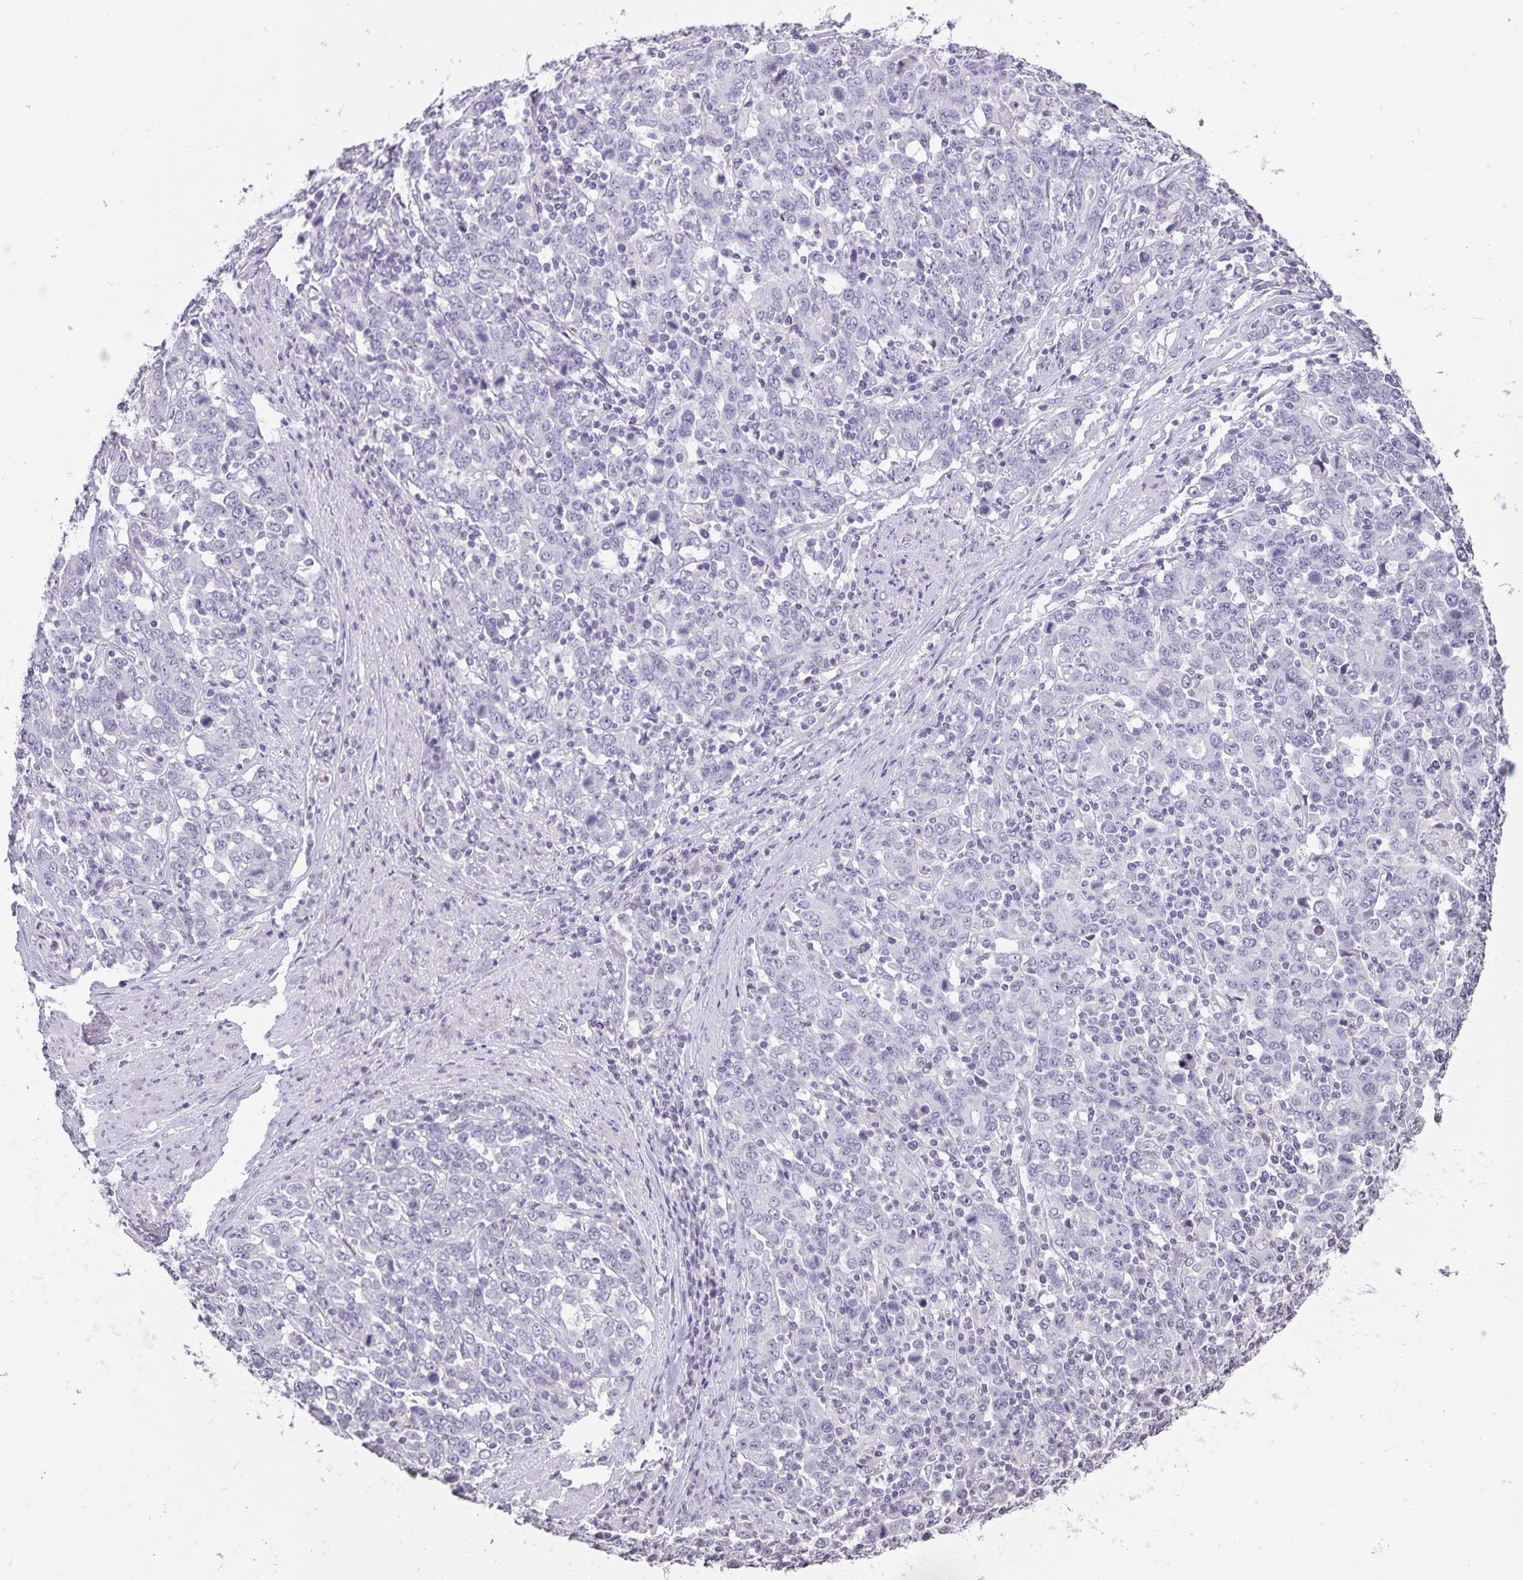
{"staining": {"intensity": "negative", "quantity": "none", "location": "none"}, "tissue": "stomach cancer", "cell_type": "Tumor cells", "image_type": "cancer", "snomed": [{"axis": "morphology", "description": "Adenocarcinoma, NOS"}, {"axis": "topography", "description": "Stomach, upper"}], "caption": "Immunohistochemistry image of neoplastic tissue: human stomach cancer (adenocarcinoma) stained with DAB reveals no significant protein positivity in tumor cells. (DAB immunohistochemistry visualized using brightfield microscopy, high magnification).", "gene": "AQP4", "patient": {"sex": "male", "age": 69}}